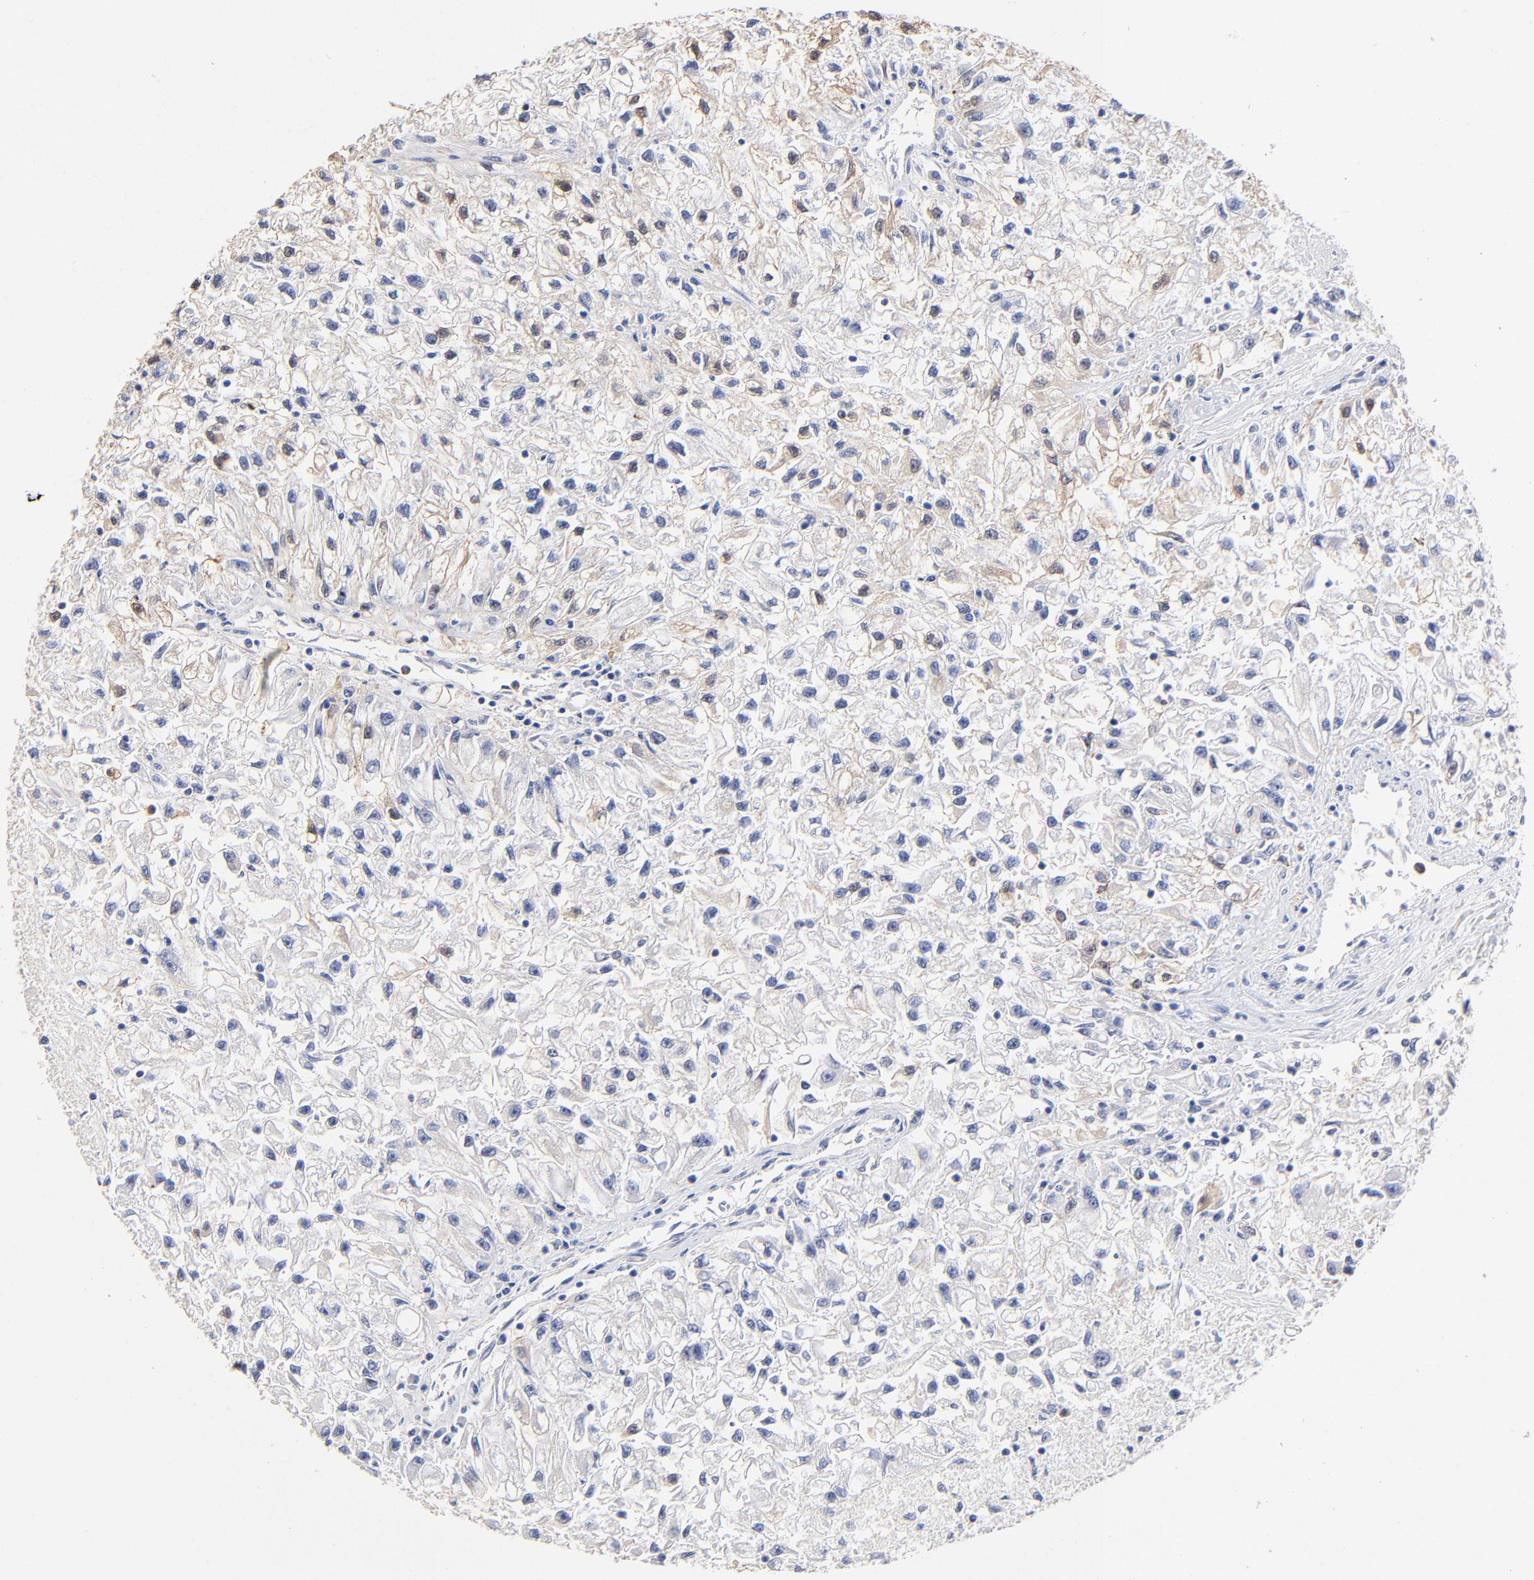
{"staining": {"intensity": "negative", "quantity": "none", "location": "none"}, "tissue": "renal cancer", "cell_type": "Tumor cells", "image_type": "cancer", "snomed": [{"axis": "morphology", "description": "Adenocarcinoma, NOS"}, {"axis": "topography", "description": "Kidney"}], "caption": "DAB immunohistochemical staining of human adenocarcinoma (renal) demonstrates no significant staining in tumor cells.", "gene": "TAGLN2", "patient": {"sex": "male", "age": 59}}